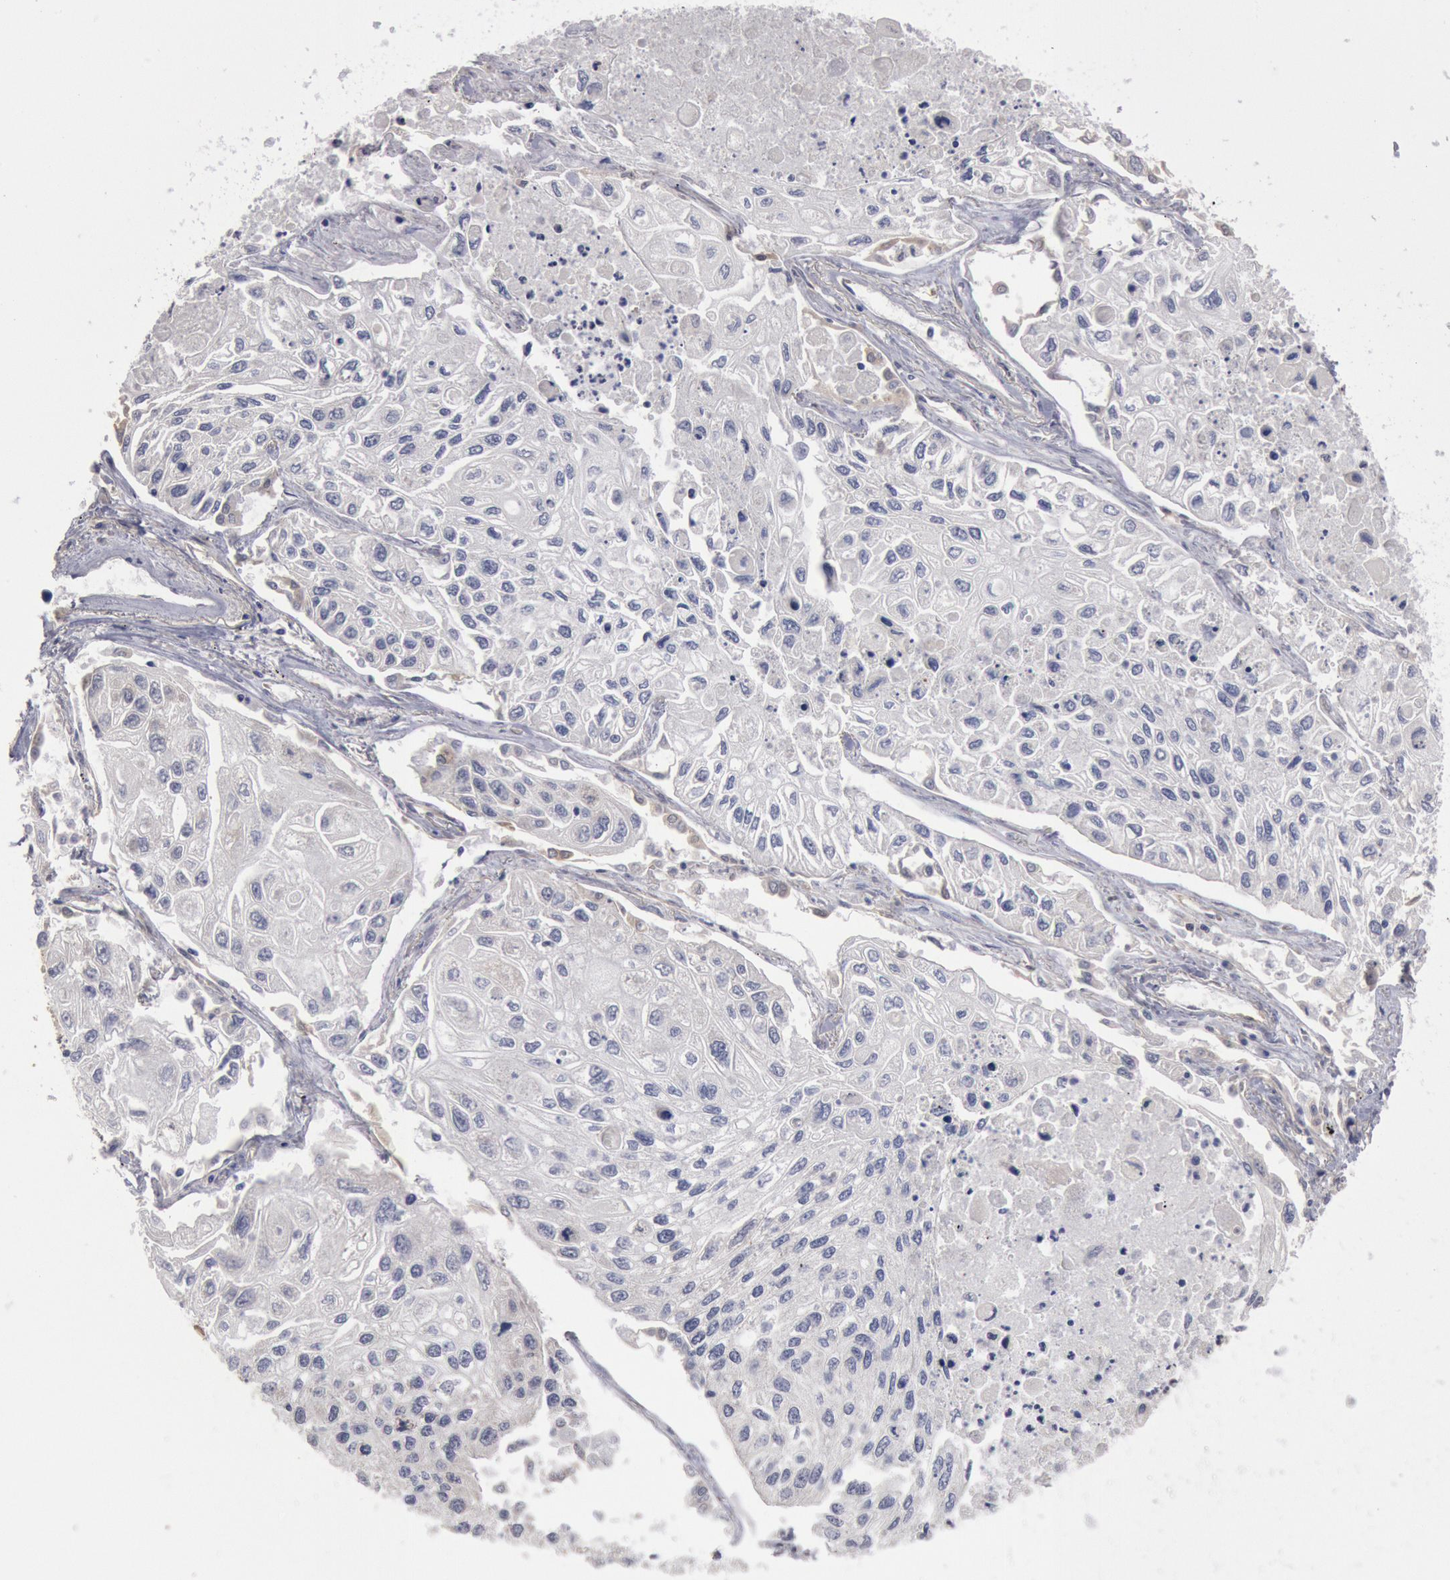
{"staining": {"intensity": "negative", "quantity": "none", "location": "none"}, "tissue": "lung cancer", "cell_type": "Tumor cells", "image_type": "cancer", "snomed": [{"axis": "morphology", "description": "Squamous cell carcinoma, NOS"}, {"axis": "topography", "description": "Lung"}], "caption": "Lung cancer was stained to show a protein in brown. There is no significant staining in tumor cells. (Stains: DAB immunohistochemistry with hematoxylin counter stain, Microscopy: brightfield microscopy at high magnification).", "gene": "DNAJA1", "patient": {"sex": "male", "age": 75}}